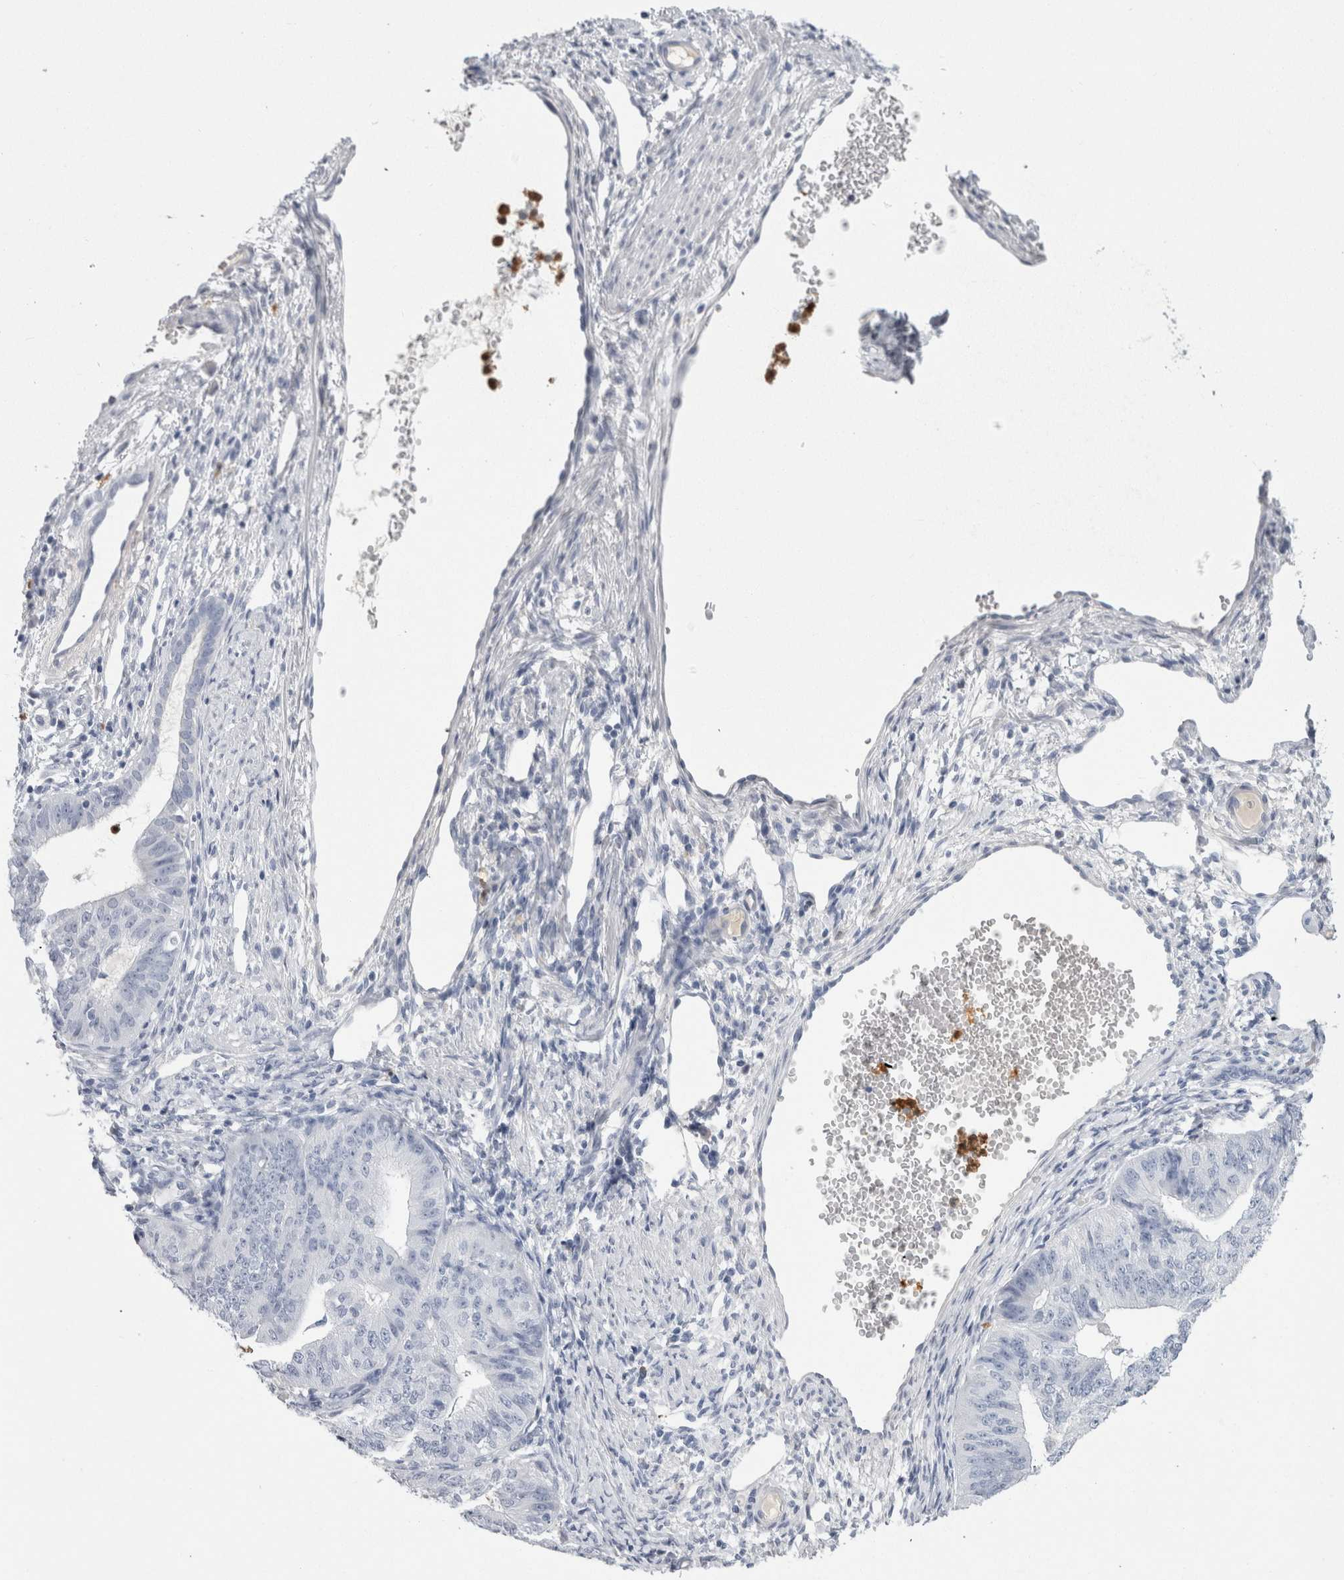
{"staining": {"intensity": "negative", "quantity": "none", "location": "none"}, "tissue": "endometrial cancer", "cell_type": "Tumor cells", "image_type": "cancer", "snomed": [{"axis": "morphology", "description": "Adenocarcinoma, NOS"}, {"axis": "topography", "description": "Endometrium"}], "caption": "The immunohistochemistry photomicrograph has no significant expression in tumor cells of endometrial cancer (adenocarcinoma) tissue.", "gene": "S100A12", "patient": {"sex": "female", "age": 32}}